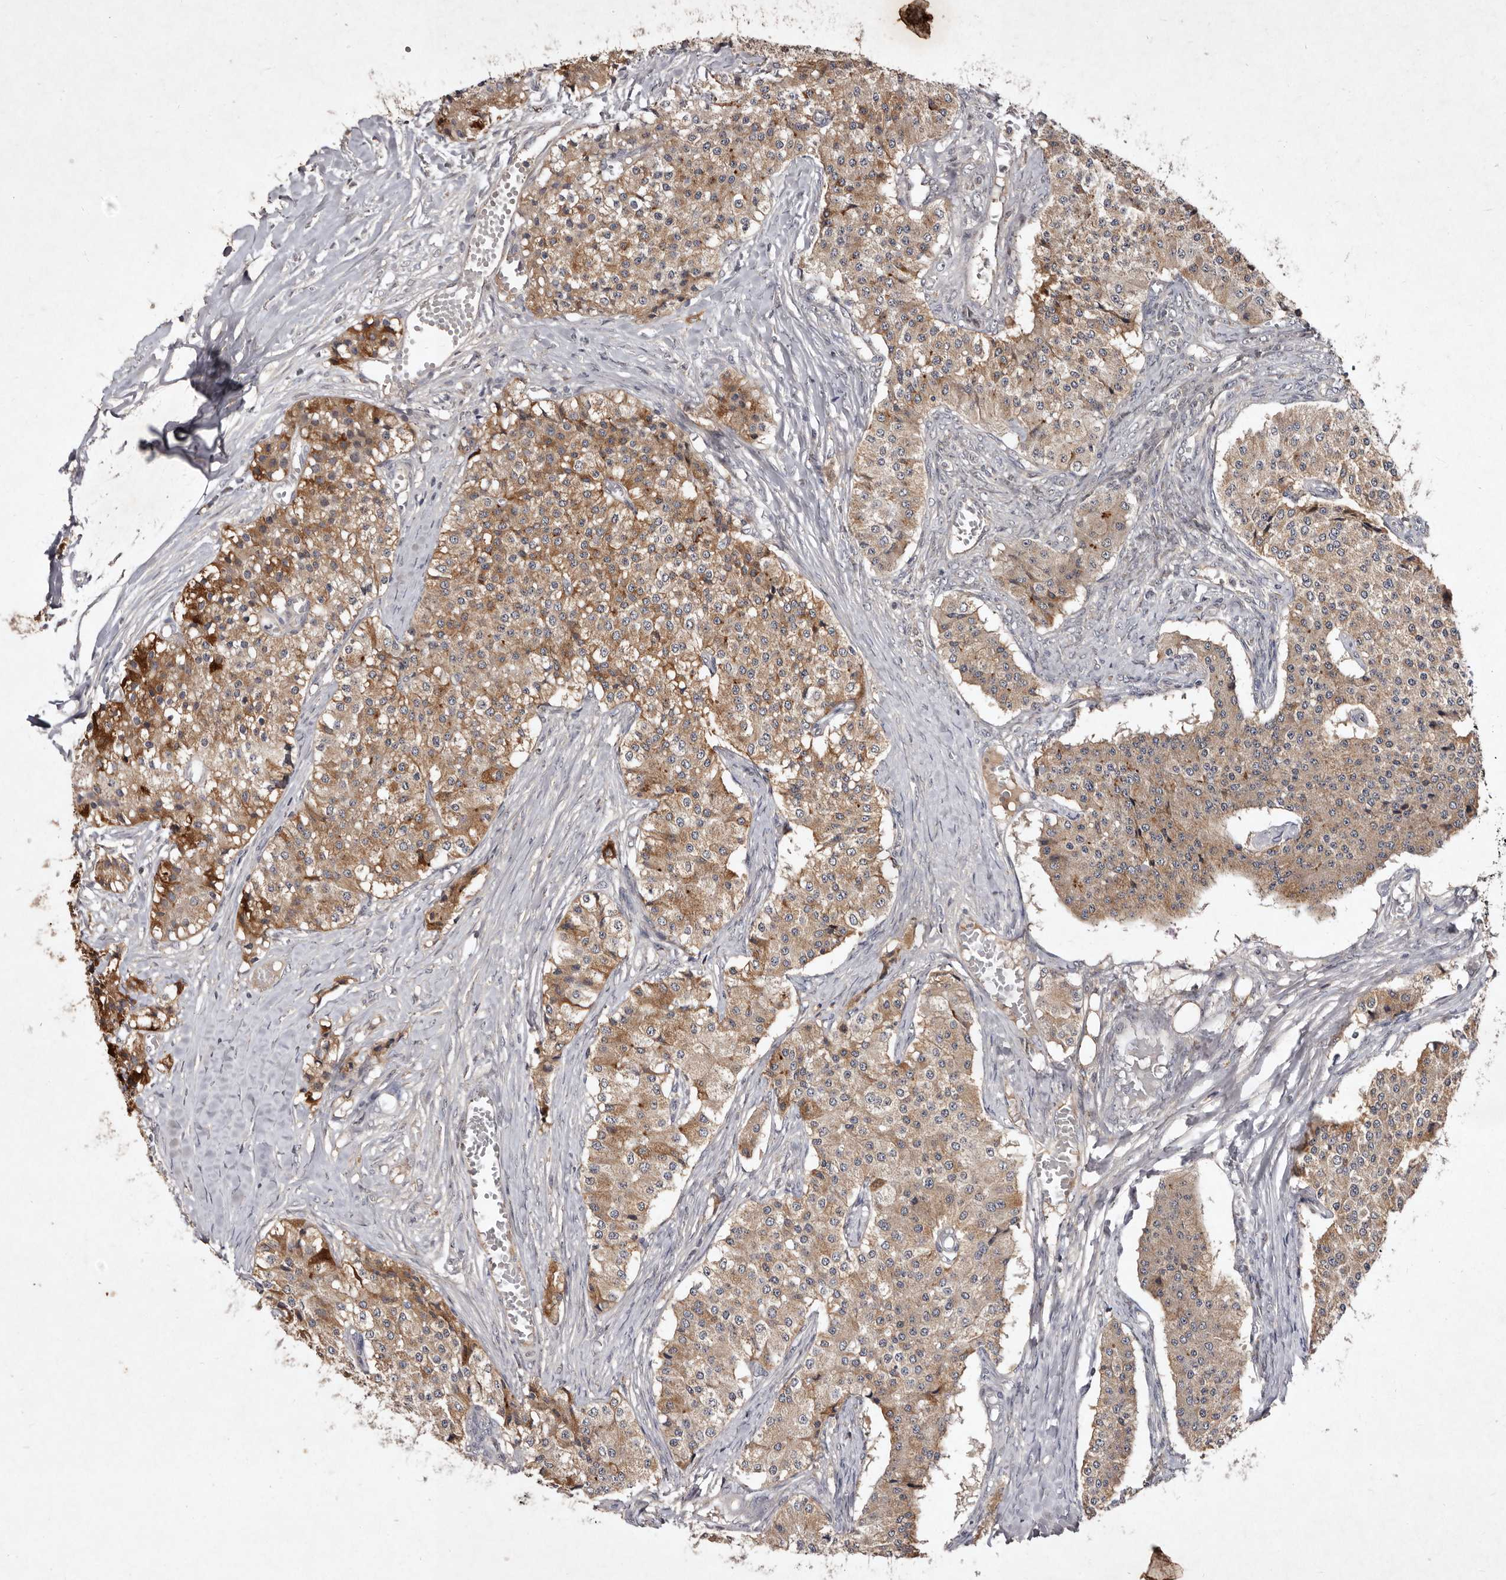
{"staining": {"intensity": "moderate", "quantity": ">75%", "location": "cytoplasmic/membranous"}, "tissue": "carcinoid", "cell_type": "Tumor cells", "image_type": "cancer", "snomed": [{"axis": "morphology", "description": "Carcinoid, malignant, NOS"}, {"axis": "topography", "description": "Colon"}], "caption": "Brown immunohistochemical staining in human malignant carcinoid exhibits moderate cytoplasmic/membranous positivity in about >75% of tumor cells.", "gene": "FLAD1", "patient": {"sex": "female", "age": 52}}